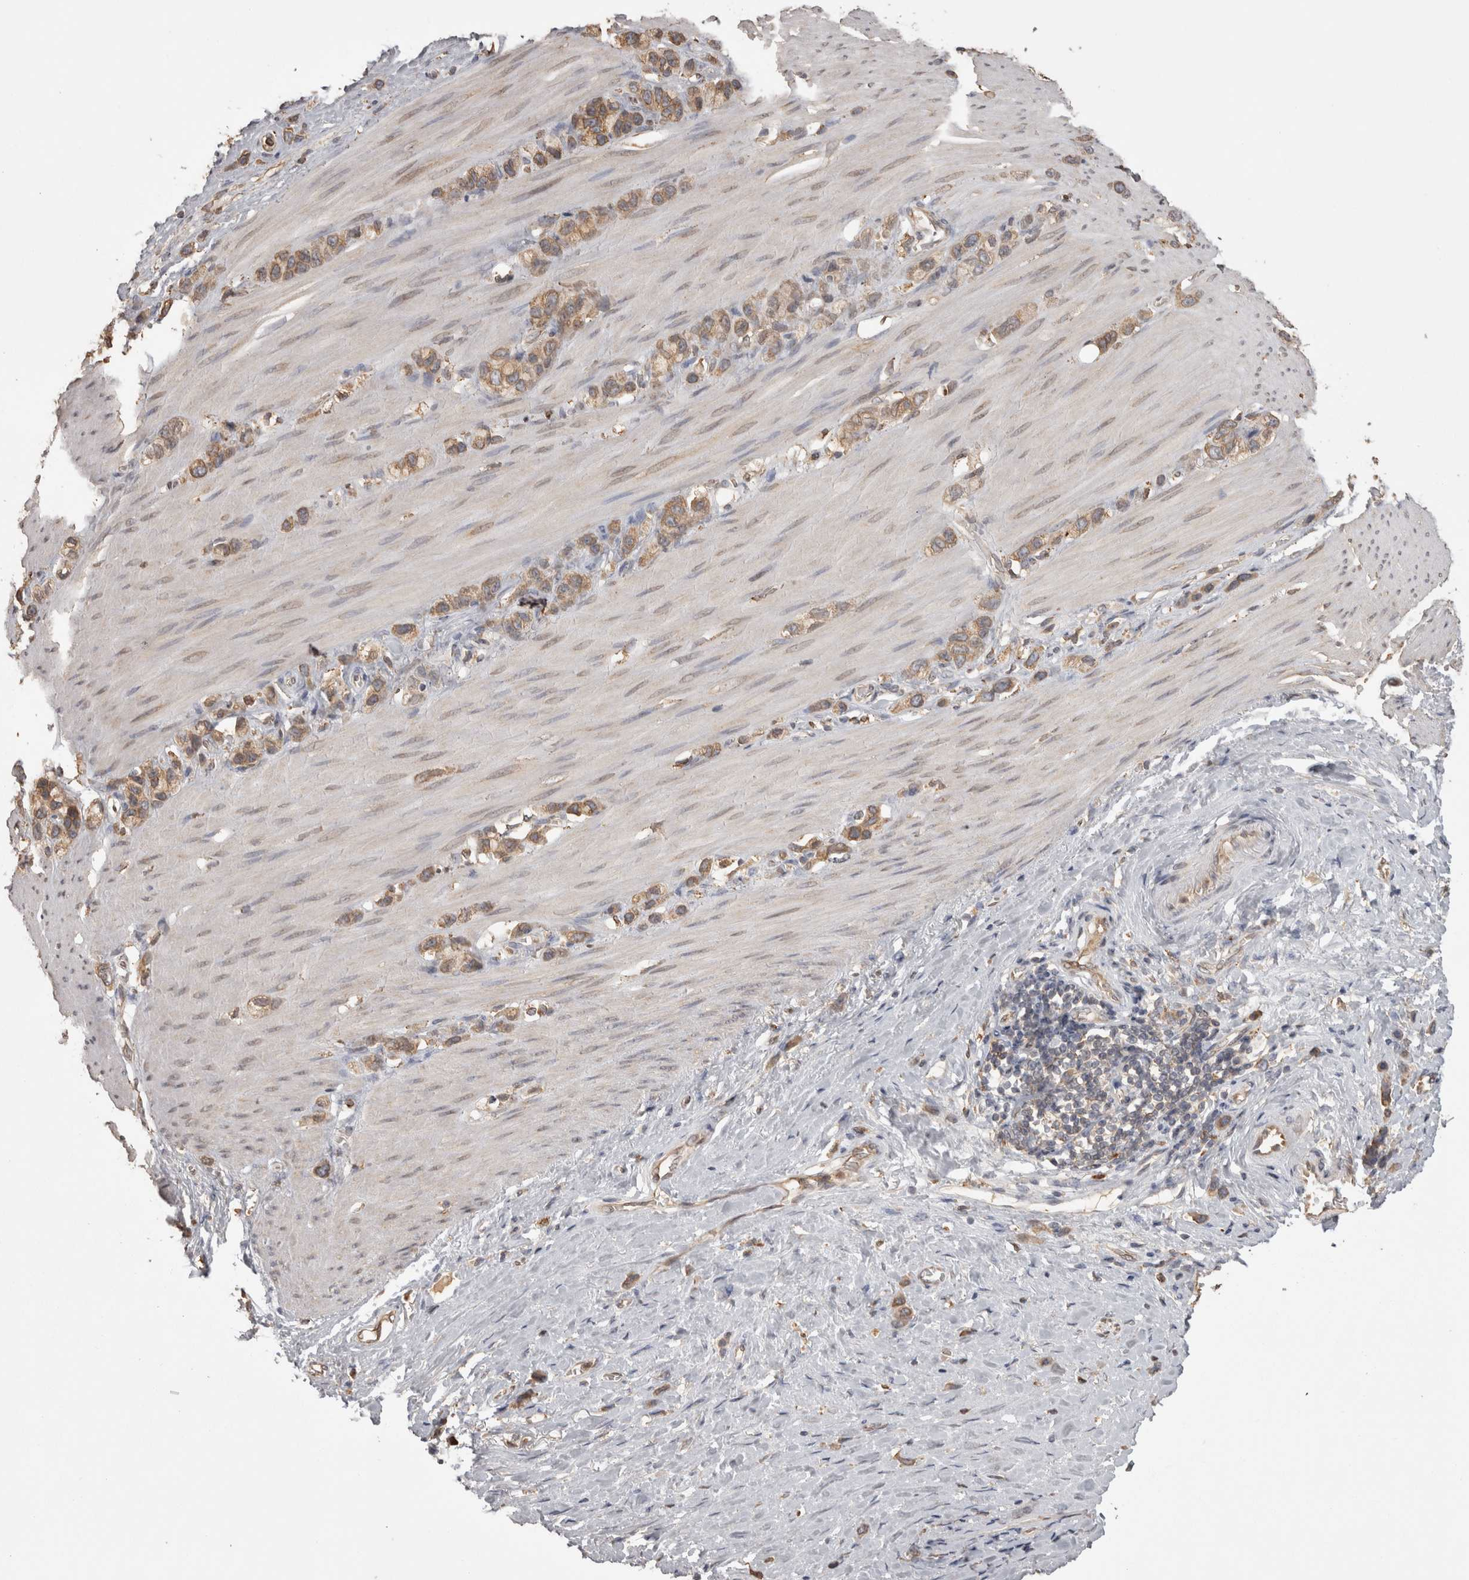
{"staining": {"intensity": "moderate", "quantity": ">75%", "location": "cytoplasmic/membranous"}, "tissue": "stomach cancer", "cell_type": "Tumor cells", "image_type": "cancer", "snomed": [{"axis": "morphology", "description": "Normal tissue, NOS"}, {"axis": "morphology", "description": "Adenocarcinoma, NOS"}, {"axis": "morphology", "description": "Adenocarcinoma, High grade"}, {"axis": "topography", "description": "Stomach, upper"}, {"axis": "topography", "description": "Stomach"}], "caption": "Tumor cells reveal medium levels of moderate cytoplasmic/membranous staining in about >75% of cells in human stomach adenocarcinoma.", "gene": "PON2", "patient": {"sex": "female", "age": 65}}